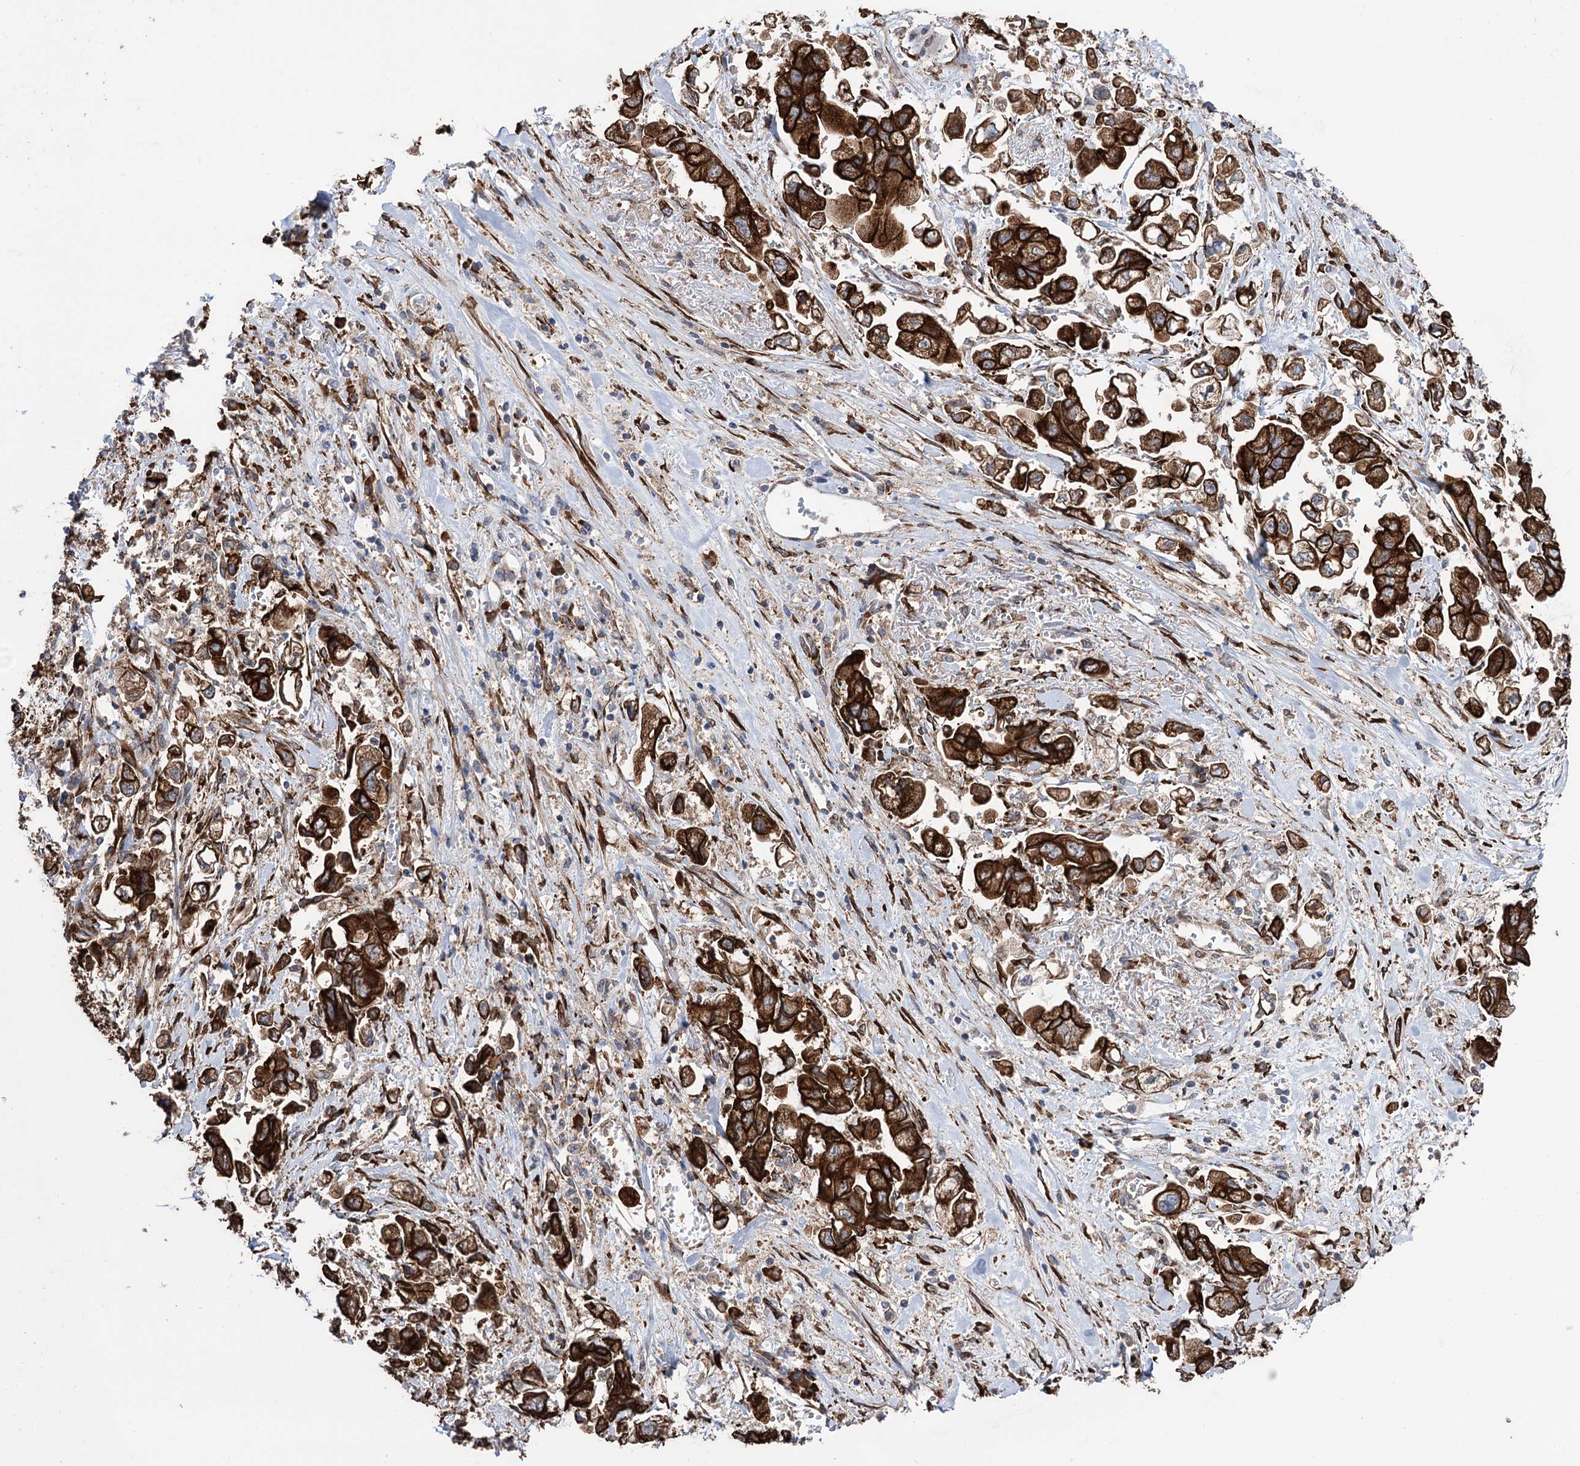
{"staining": {"intensity": "strong", "quantity": ">75%", "location": "cytoplasmic/membranous"}, "tissue": "stomach cancer", "cell_type": "Tumor cells", "image_type": "cancer", "snomed": [{"axis": "morphology", "description": "Adenocarcinoma, NOS"}, {"axis": "topography", "description": "Stomach"}], "caption": "Human stomach cancer (adenocarcinoma) stained for a protein (brown) exhibits strong cytoplasmic/membranous positive expression in approximately >75% of tumor cells.", "gene": "CDAN1", "patient": {"sex": "male", "age": 62}}